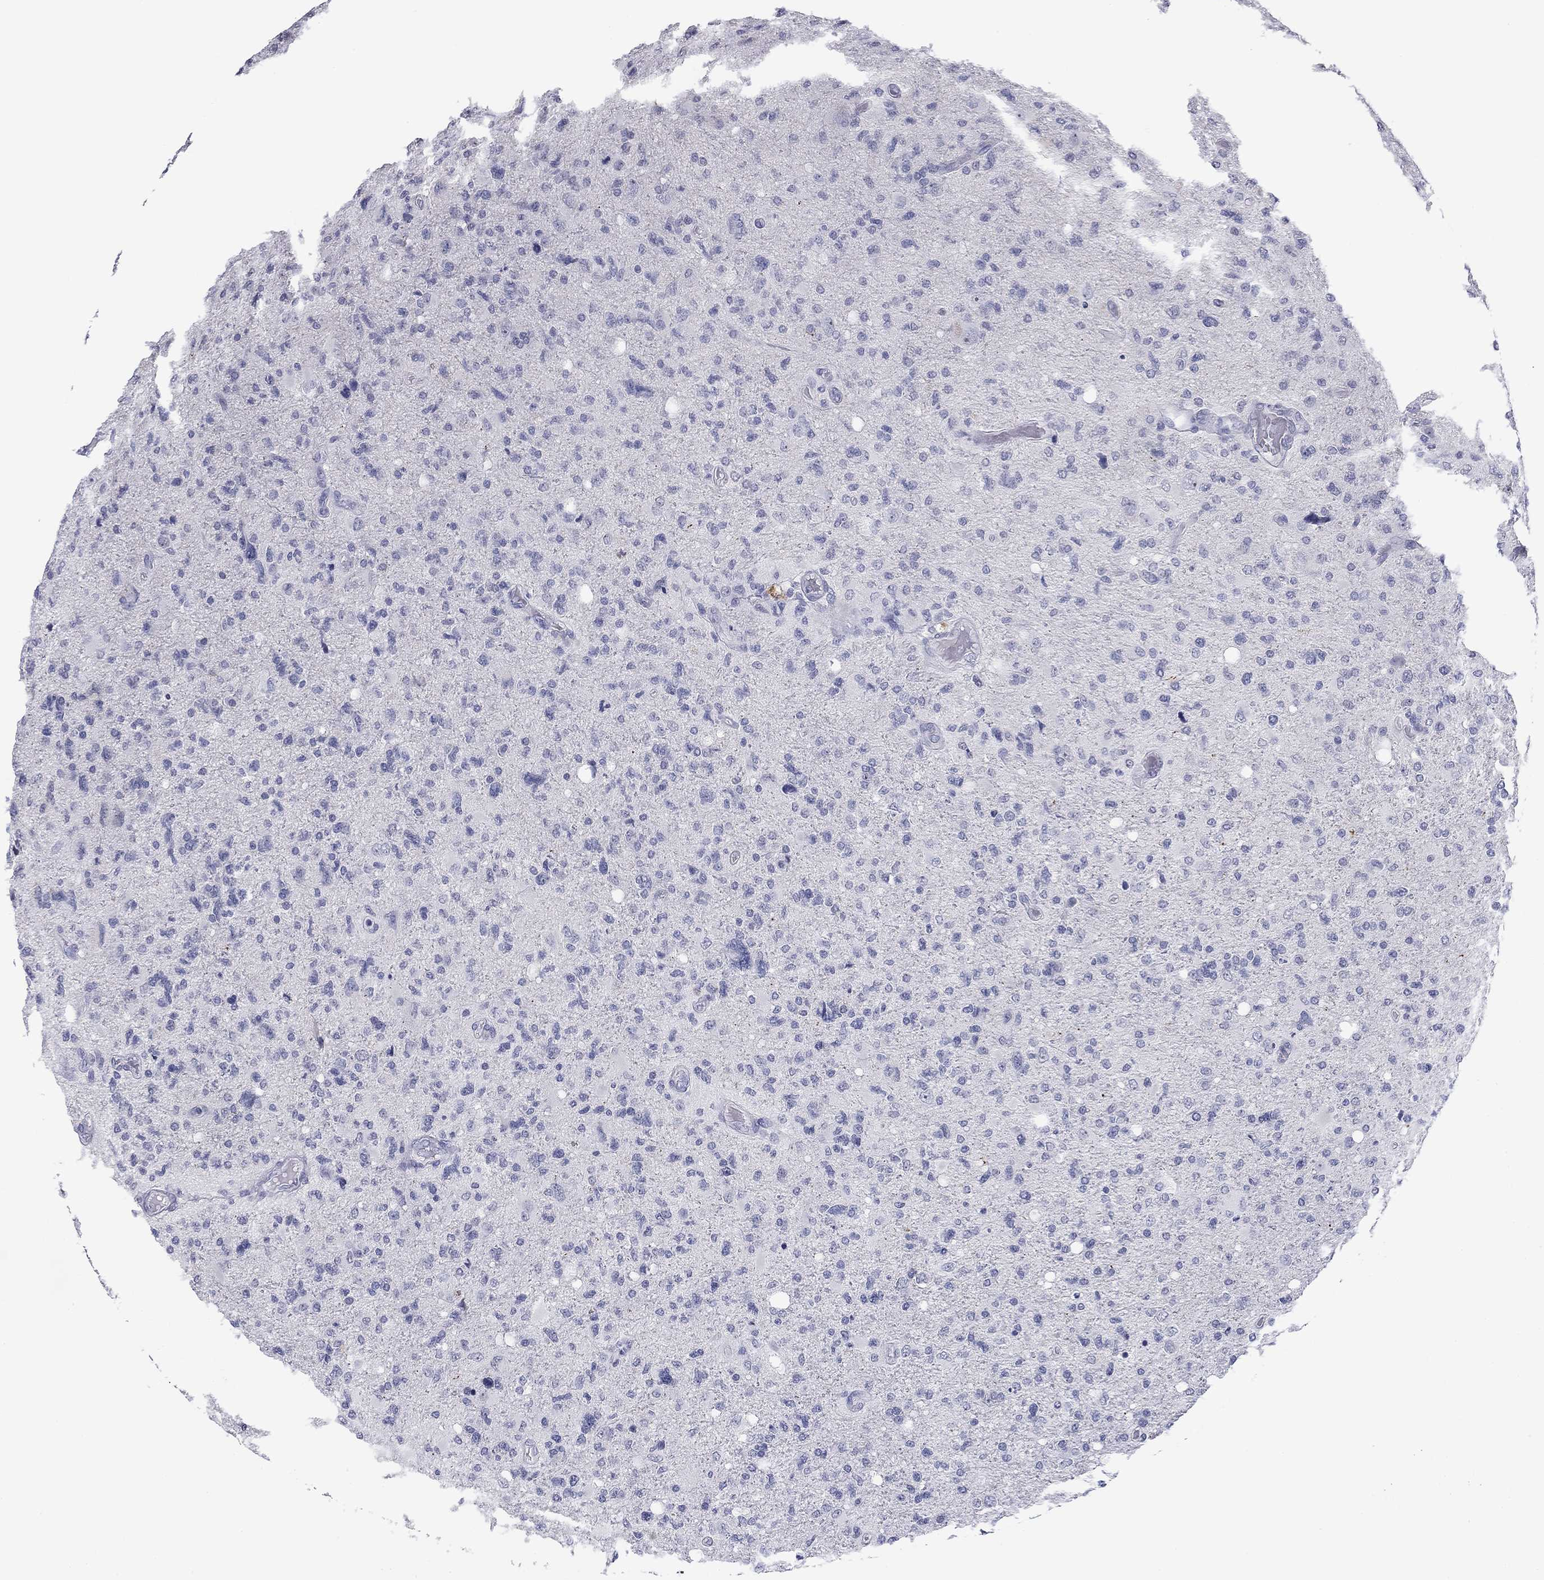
{"staining": {"intensity": "negative", "quantity": "none", "location": "none"}, "tissue": "glioma", "cell_type": "Tumor cells", "image_type": "cancer", "snomed": [{"axis": "morphology", "description": "Glioma, malignant, High grade"}, {"axis": "topography", "description": "Cerebral cortex"}], "caption": "Glioma was stained to show a protein in brown. There is no significant positivity in tumor cells.", "gene": "PRPH", "patient": {"sex": "male", "age": 70}}